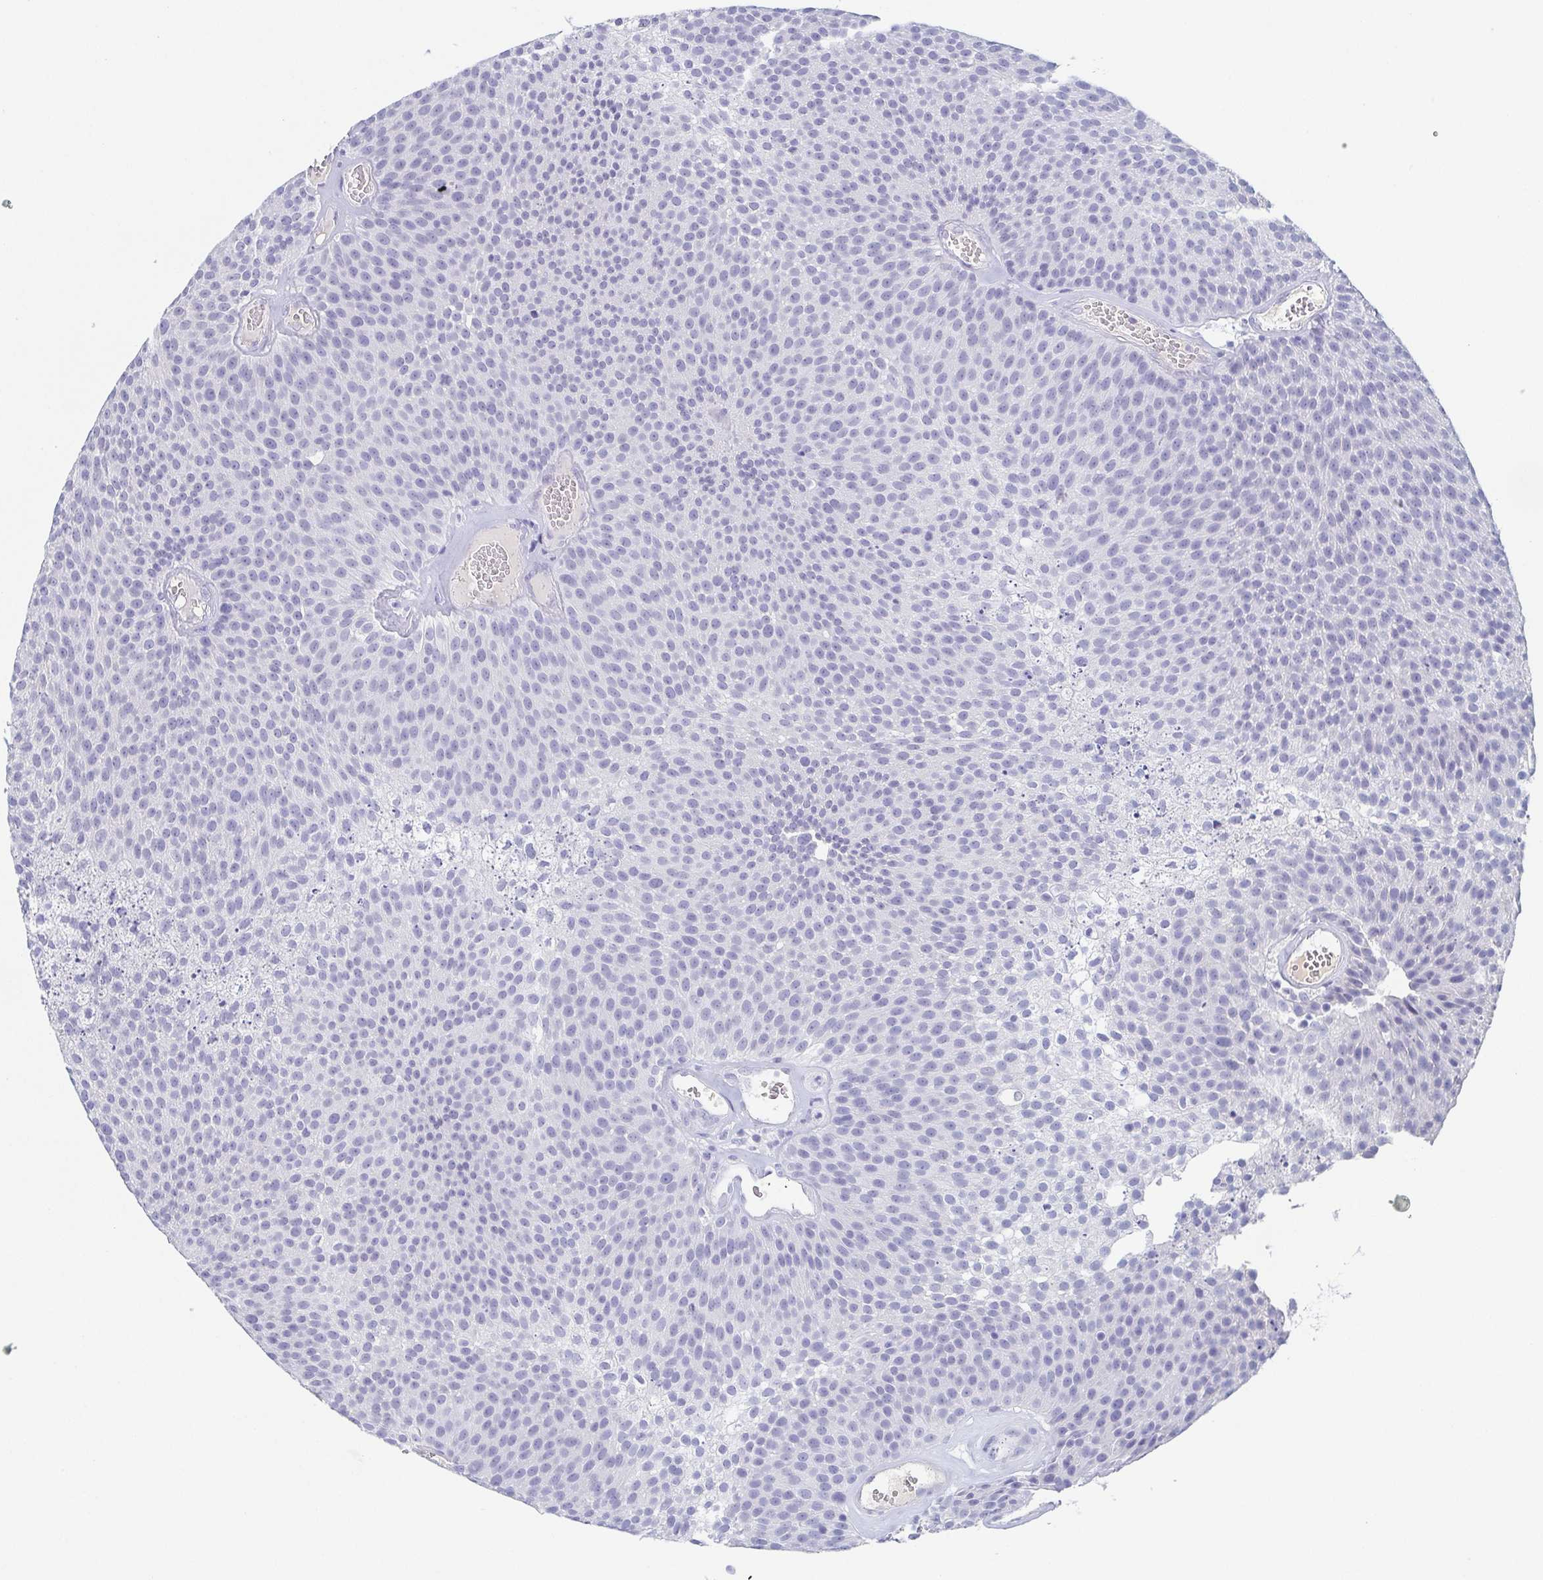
{"staining": {"intensity": "negative", "quantity": "none", "location": "none"}, "tissue": "urothelial cancer", "cell_type": "Tumor cells", "image_type": "cancer", "snomed": [{"axis": "morphology", "description": "Urothelial carcinoma, Low grade"}, {"axis": "topography", "description": "Urinary bladder"}], "caption": "Immunohistochemistry (IHC) histopathology image of neoplastic tissue: human urothelial cancer stained with DAB (3,3'-diaminobenzidine) shows no significant protein expression in tumor cells.", "gene": "ITLN1", "patient": {"sex": "female", "age": 79}}